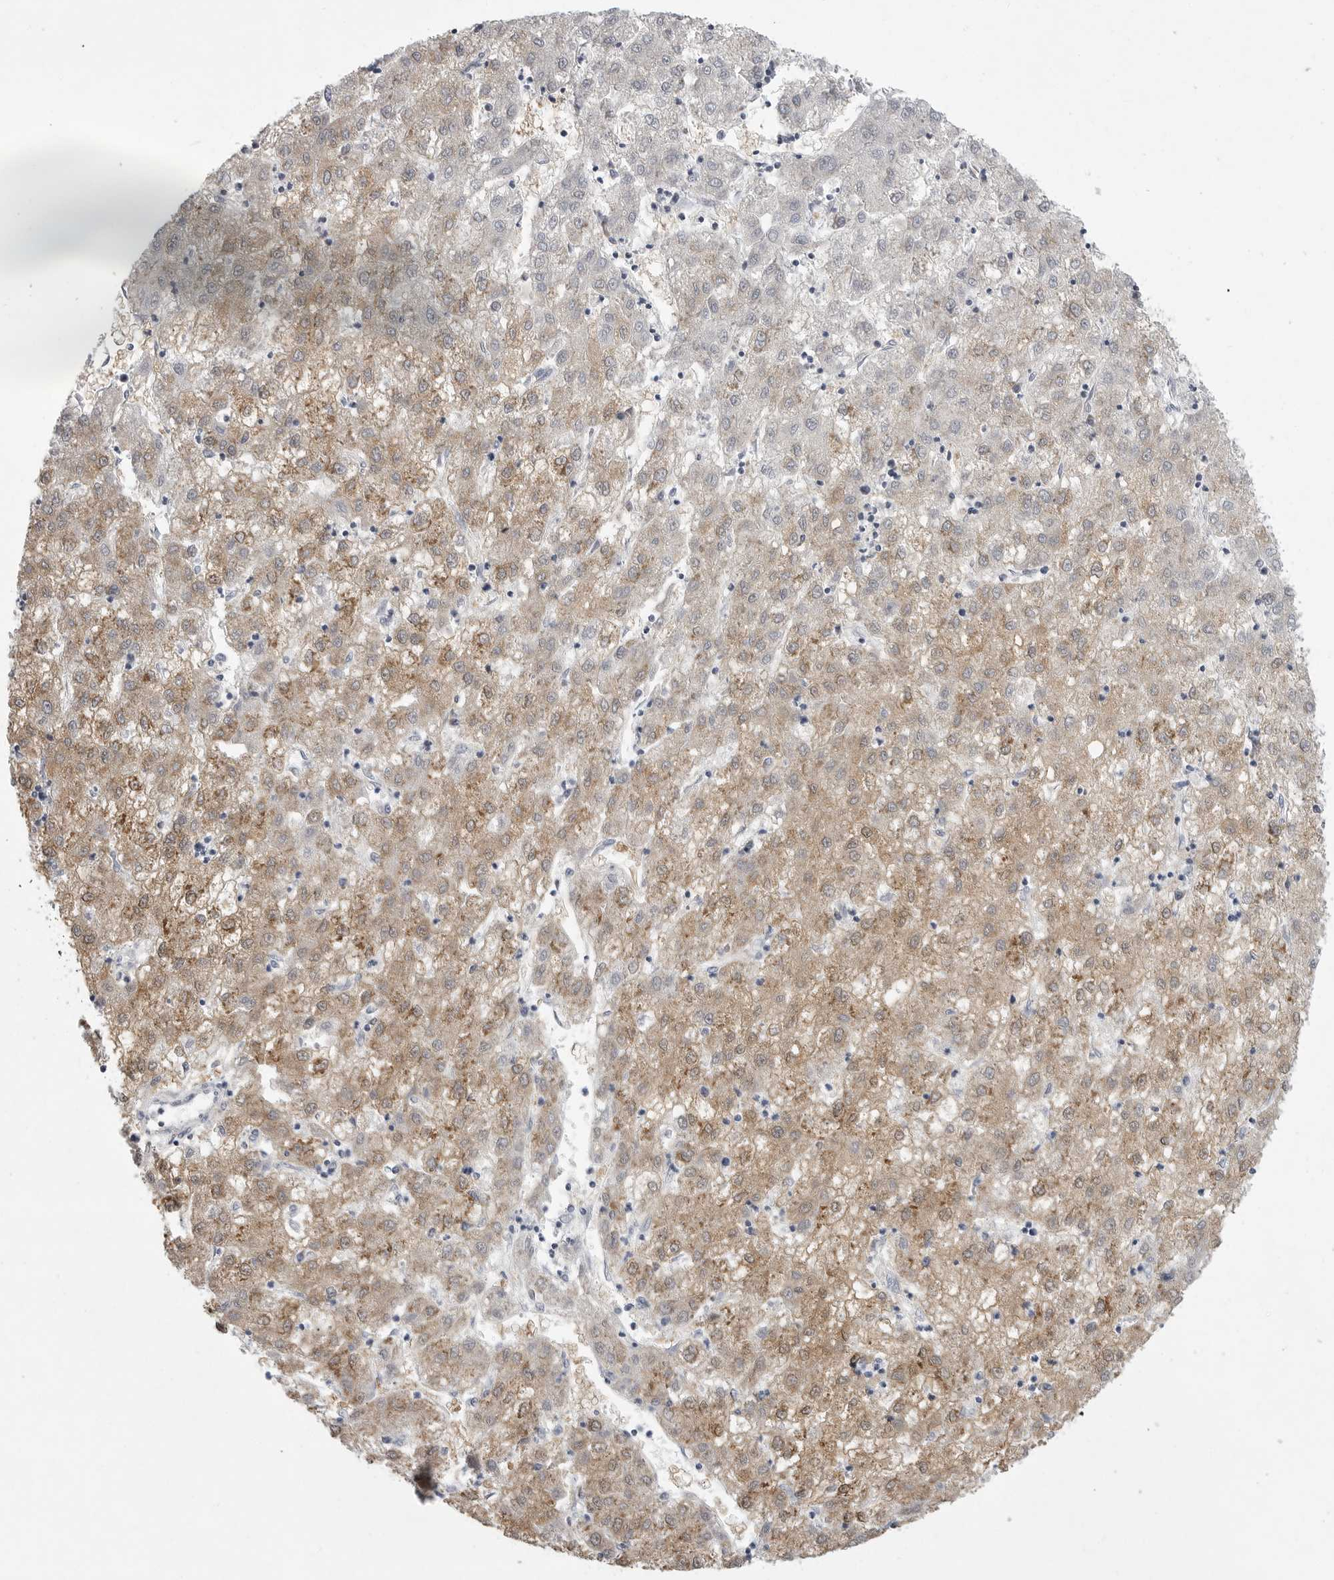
{"staining": {"intensity": "moderate", "quantity": ">75%", "location": "cytoplasmic/membranous"}, "tissue": "liver cancer", "cell_type": "Tumor cells", "image_type": "cancer", "snomed": [{"axis": "morphology", "description": "Carcinoma, Hepatocellular, NOS"}, {"axis": "topography", "description": "Liver"}], "caption": "Human liver cancer stained with a protein marker shows moderate staining in tumor cells.", "gene": "FBXO43", "patient": {"sex": "male", "age": 72}}